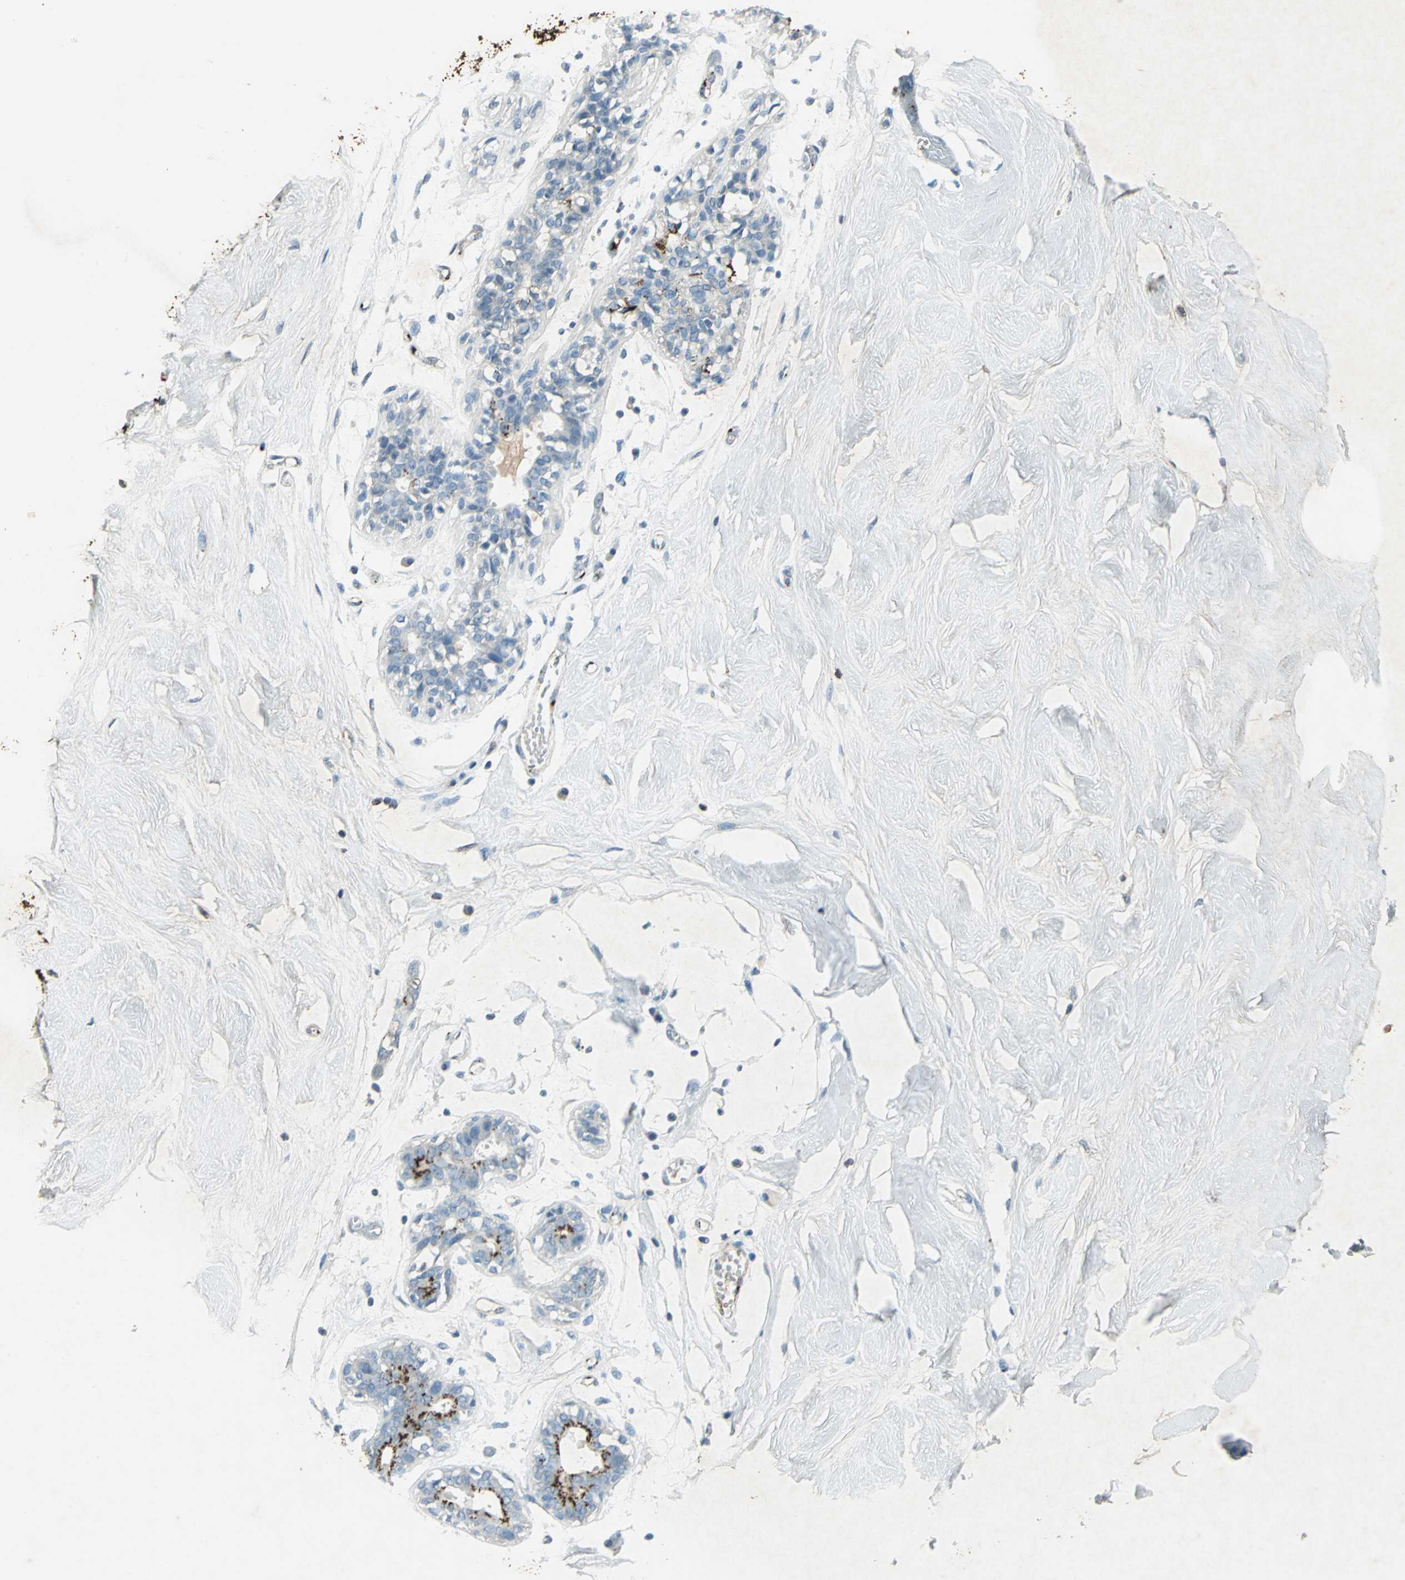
{"staining": {"intensity": "negative", "quantity": "none", "location": "none"}, "tissue": "breast", "cell_type": "Adipocytes", "image_type": "normal", "snomed": [{"axis": "morphology", "description": "Normal tissue, NOS"}, {"axis": "topography", "description": "Breast"}, {"axis": "topography", "description": "Soft tissue"}], "caption": "A histopathology image of human breast is negative for staining in adipocytes. (Immunohistochemistry, brightfield microscopy, high magnification).", "gene": "CAMK2B", "patient": {"sex": "female", "age": 25}}